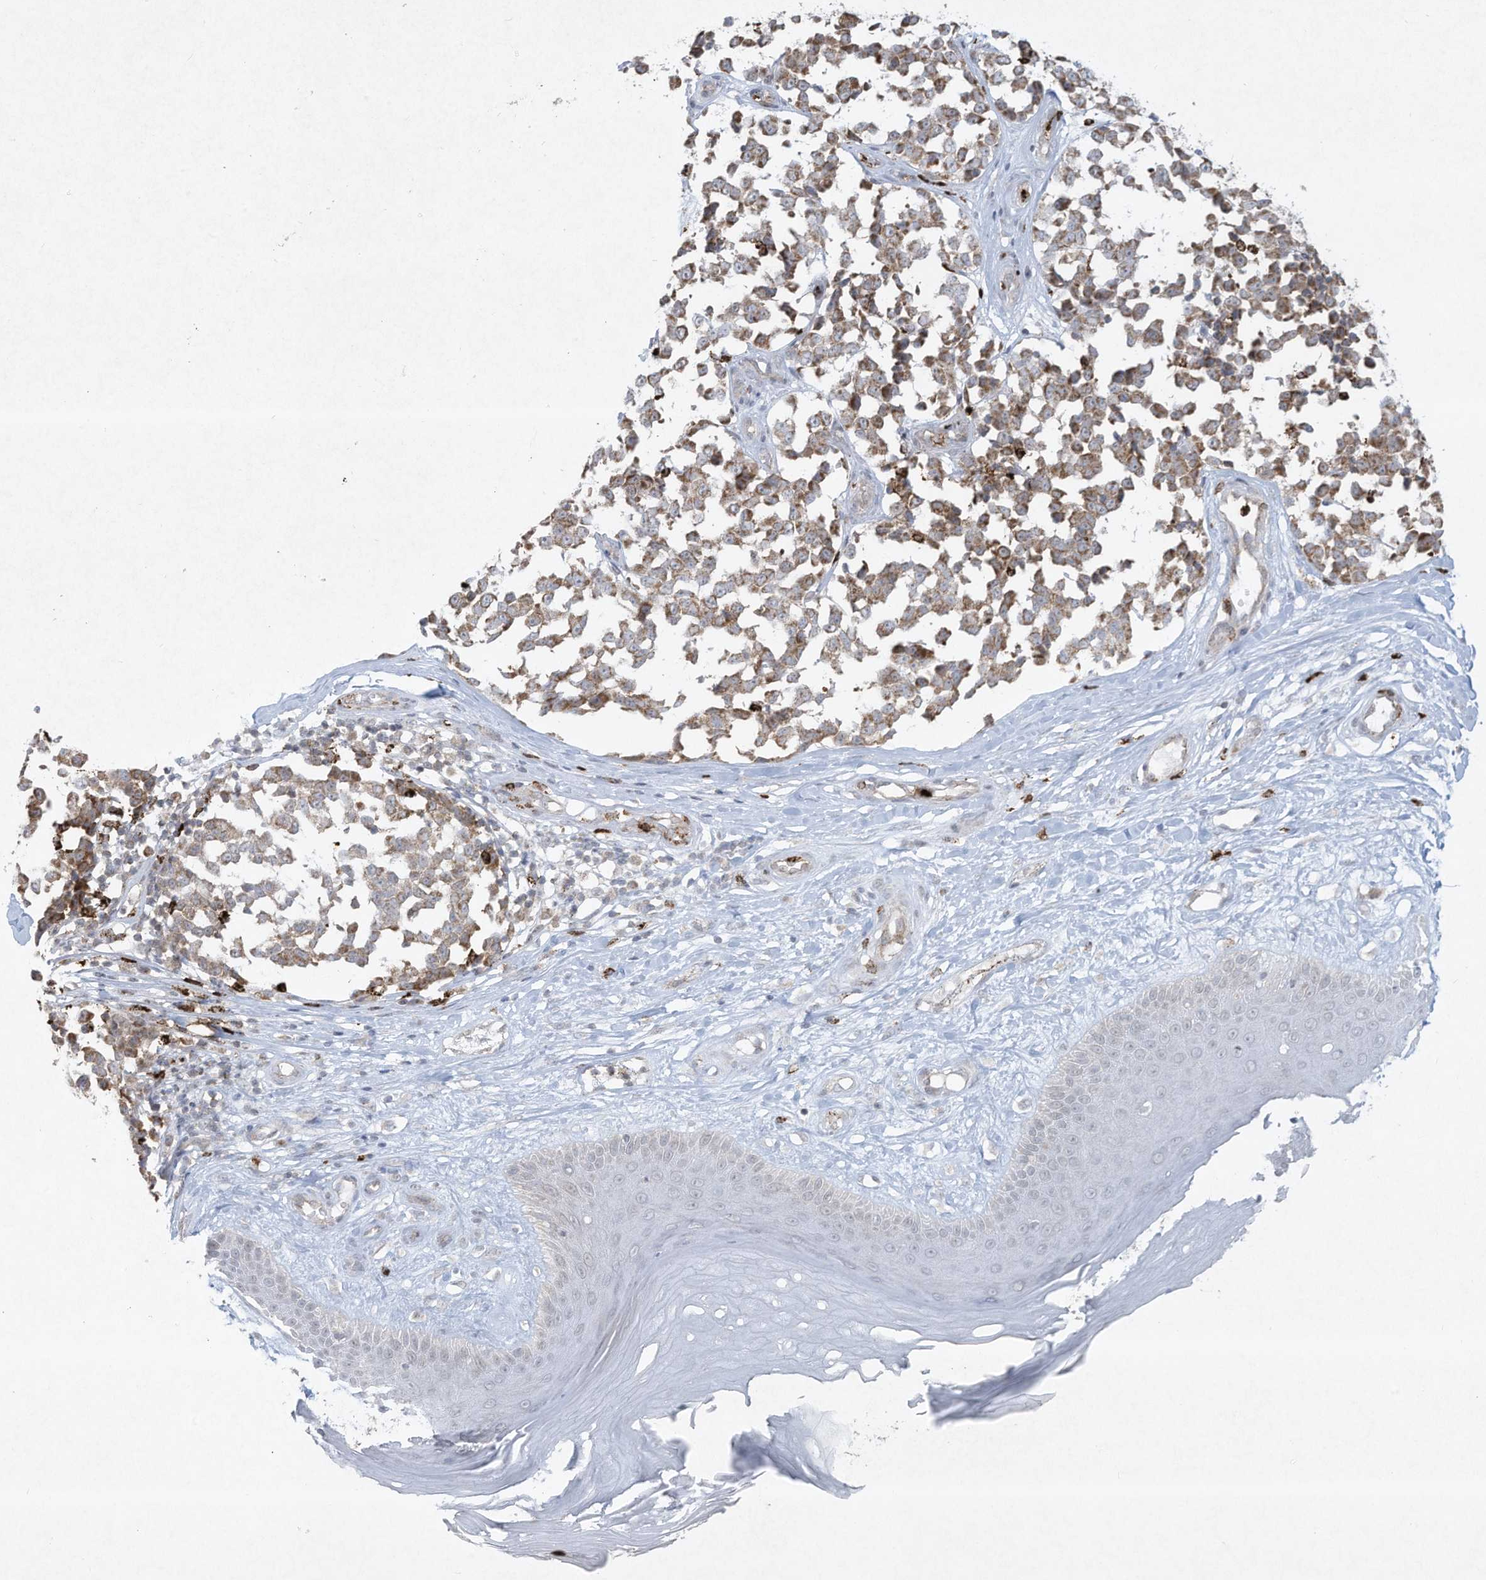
{"staining": {"intensity": "moderate", "quantity": ">75%", "location": "cytoplasmic/membranous"}, "tissue": "melanoma", "cell_type": "Tumor cells", "image_type": "cancer", "snomed": [{"axis": "morphology", "description": "Malignant melanoma, NOS"}, {"axis": "topography", "description": "Skin"}], "caption": "High-magnification brightfield microscopy of malignant melanoma stained with DAB (brown) and counterstained with hematoxylin (blue). tumor cells exhibit moderate cytoplasmic/membranous expression is identified in about>75% of cells. (Stains: DAB (3,3'-diaminobenzidine) in brown, nuclei in blue, Microscopy: brightfield microscopy at high magnification).", "gene": "CHRNA4", "patient": {"sex": "female", "age": 64}}